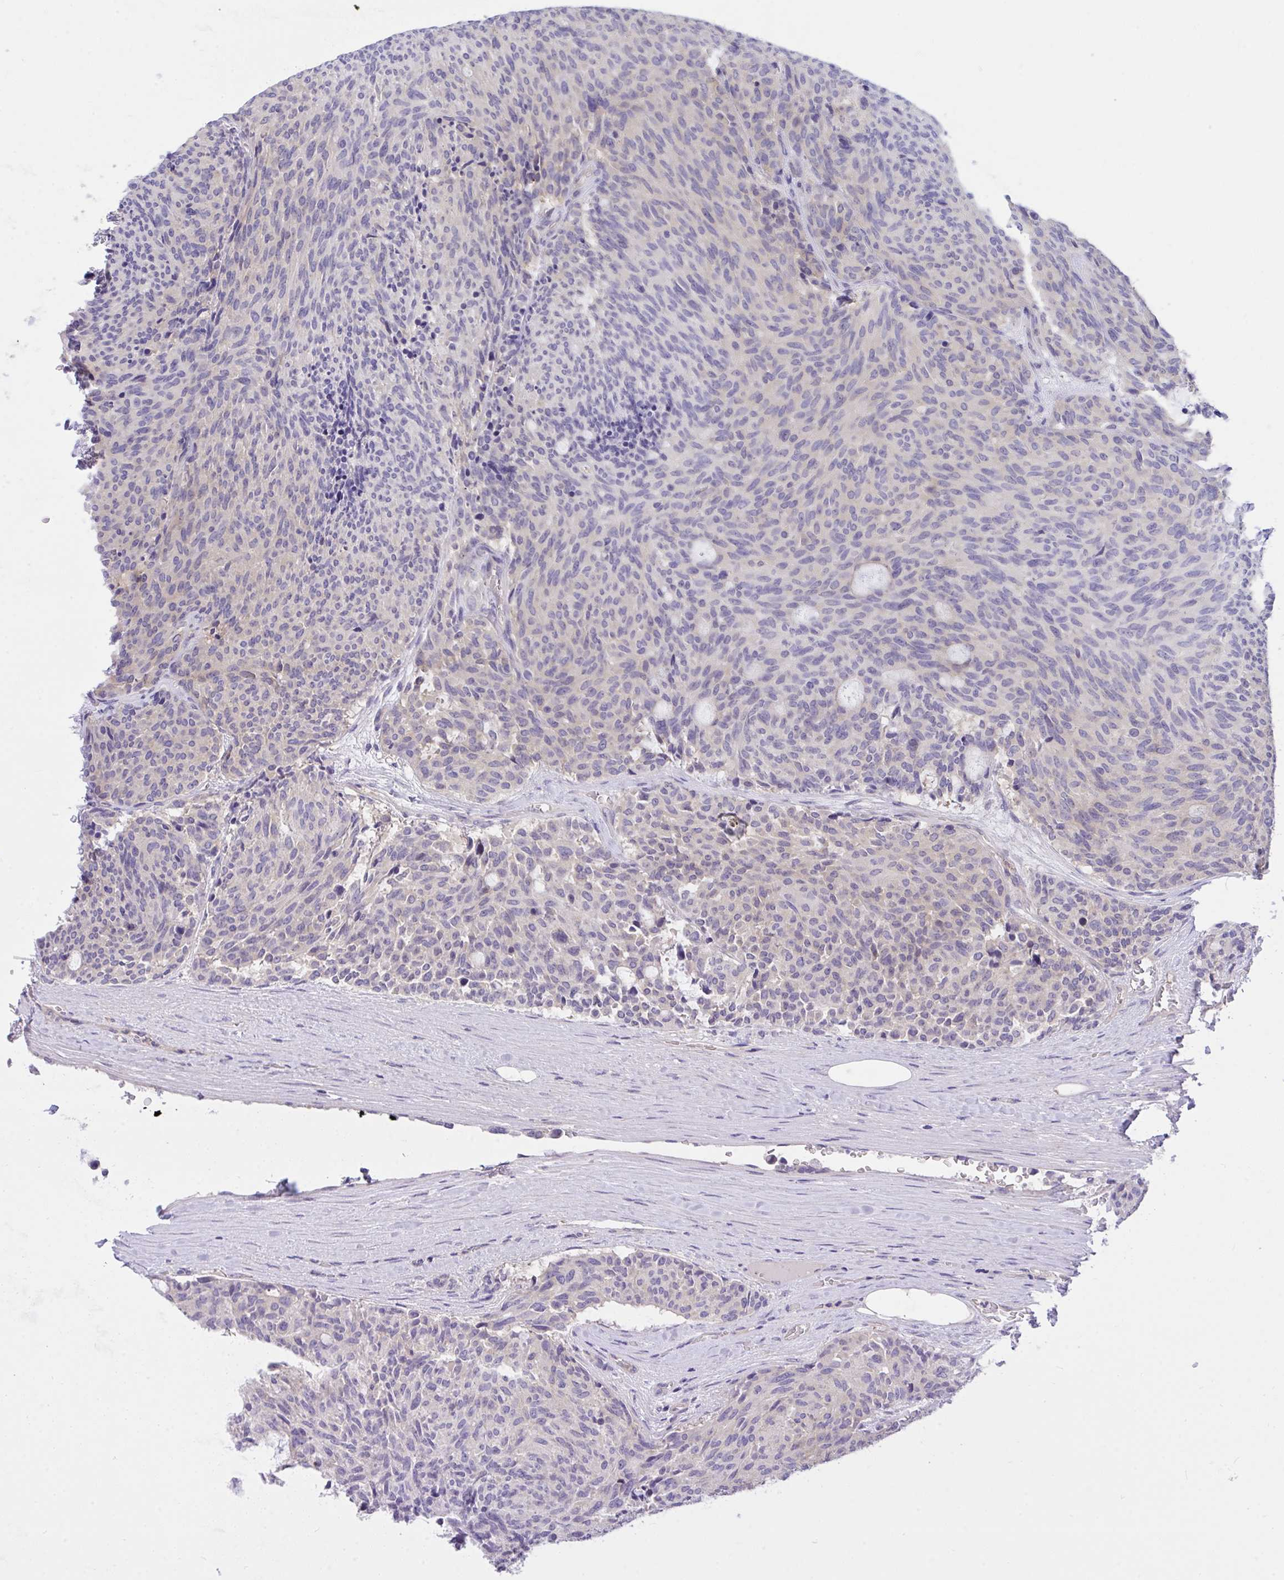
{"staining": {"intensity": "negative", "quantity": "none", "location": "none"}, "tissue": "carcinoid", "cell_type": "Tumor cells", "image_type": "cancer", "snomed": [{"axis": "morphology", "description": "Carcinoid, malignant, NOS"}, {"axis": "topography", "description": "Pancreas"}], "caption": "Tumor cells are negative for protein expression in human malignant carcinoid. (Brightfield microscopy of DAB immunohistochemistry at high magnification).", "gene": "TLN2", "patient": {"sex": "female", "age": 54}}